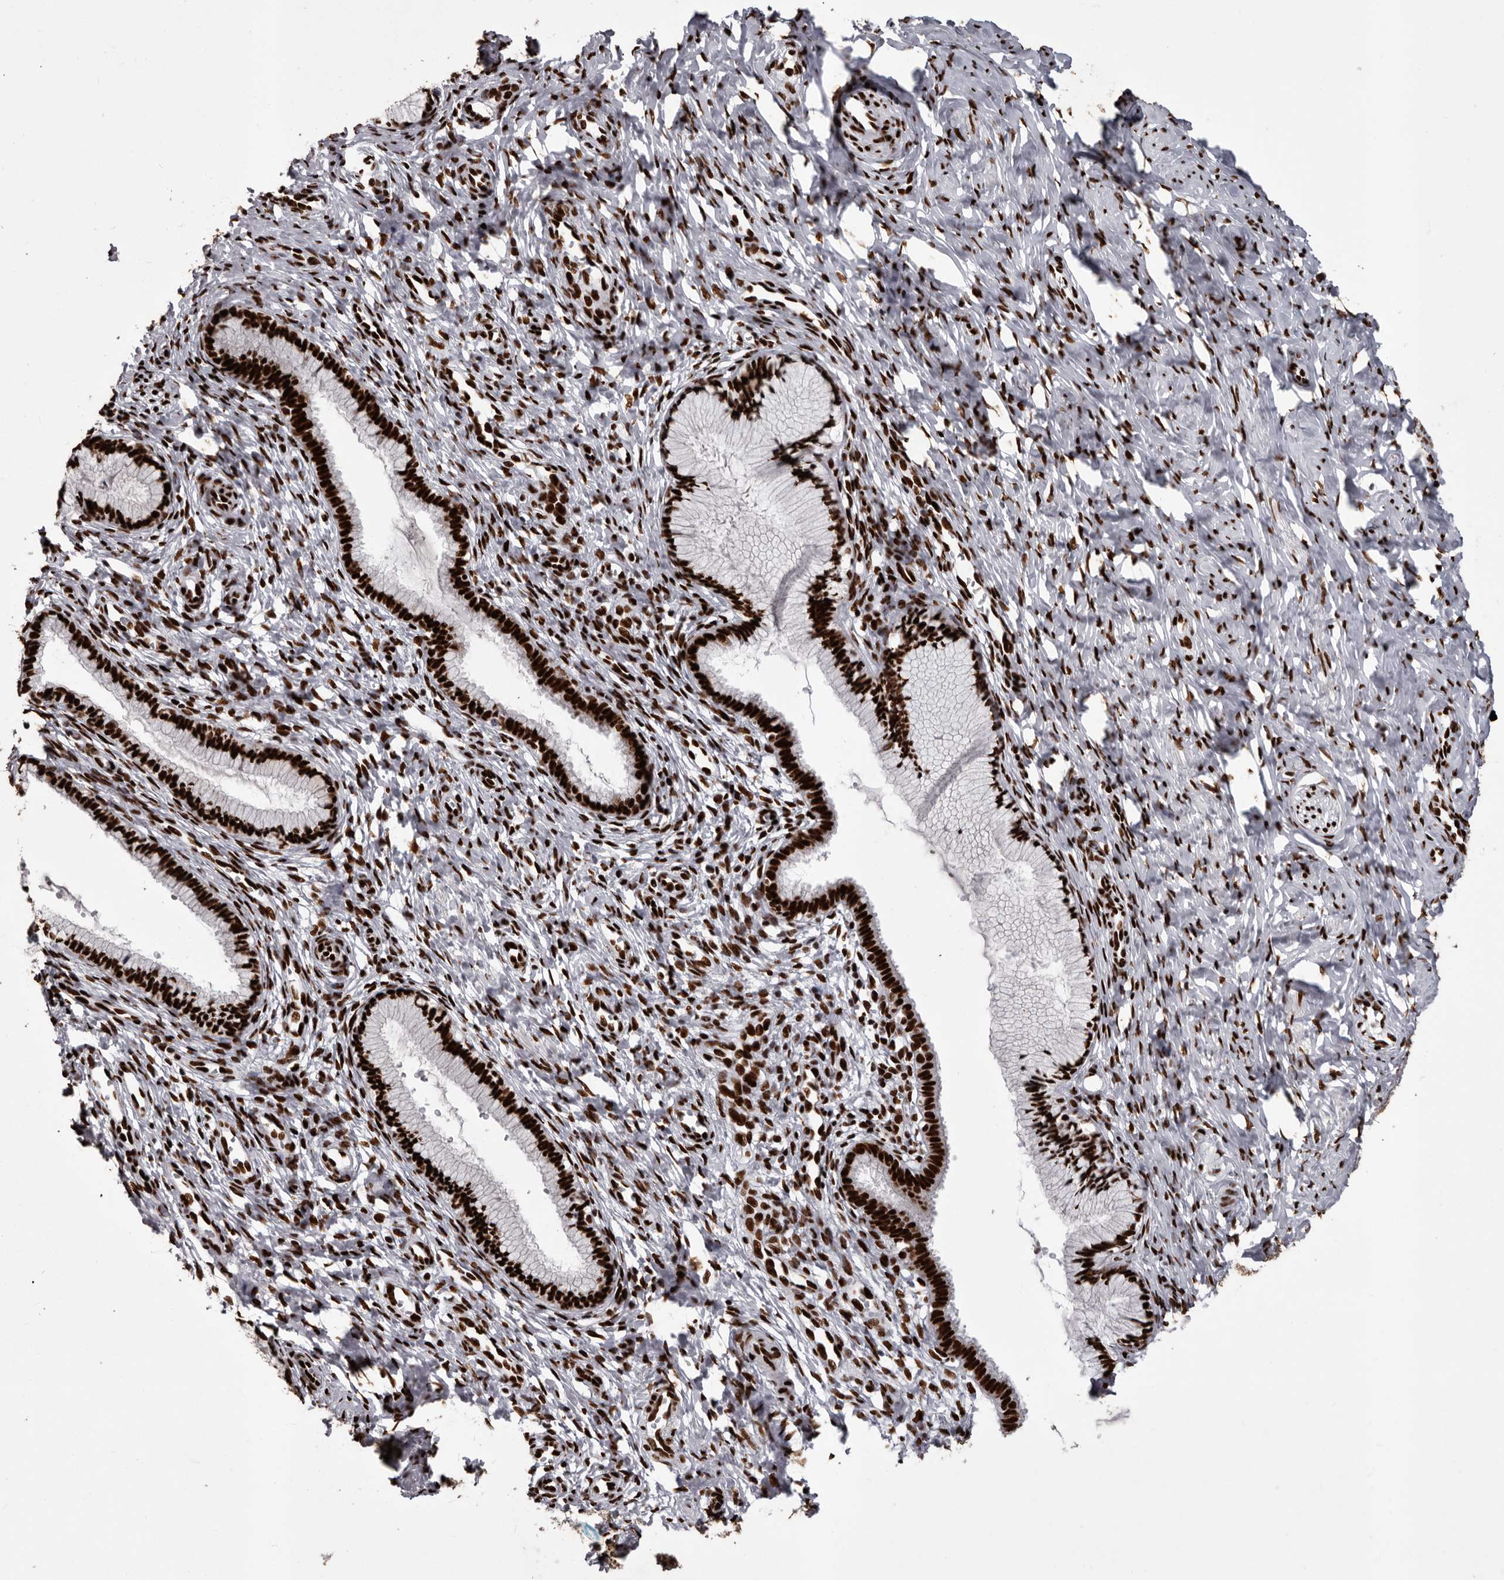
{"staining": {"intensity": "strong", "quantity": ">75%", "location": "nuclear"}, "tissue": "cervix", "cell_type": "Glandular cells", "image_type": "normal", "snomed": [{"axis": "morphology", "description": "Normal tissue, NOS"}, {"axis": "topography", "description": "Cervix"}], "caption": "Brown immunohistochemical staining in unremarkable human cervix displays strong nuclear expression in approximately >75% of glandular cells.", "gene": "NUMA1", "patient": {"sex": "female", "age": 27}}